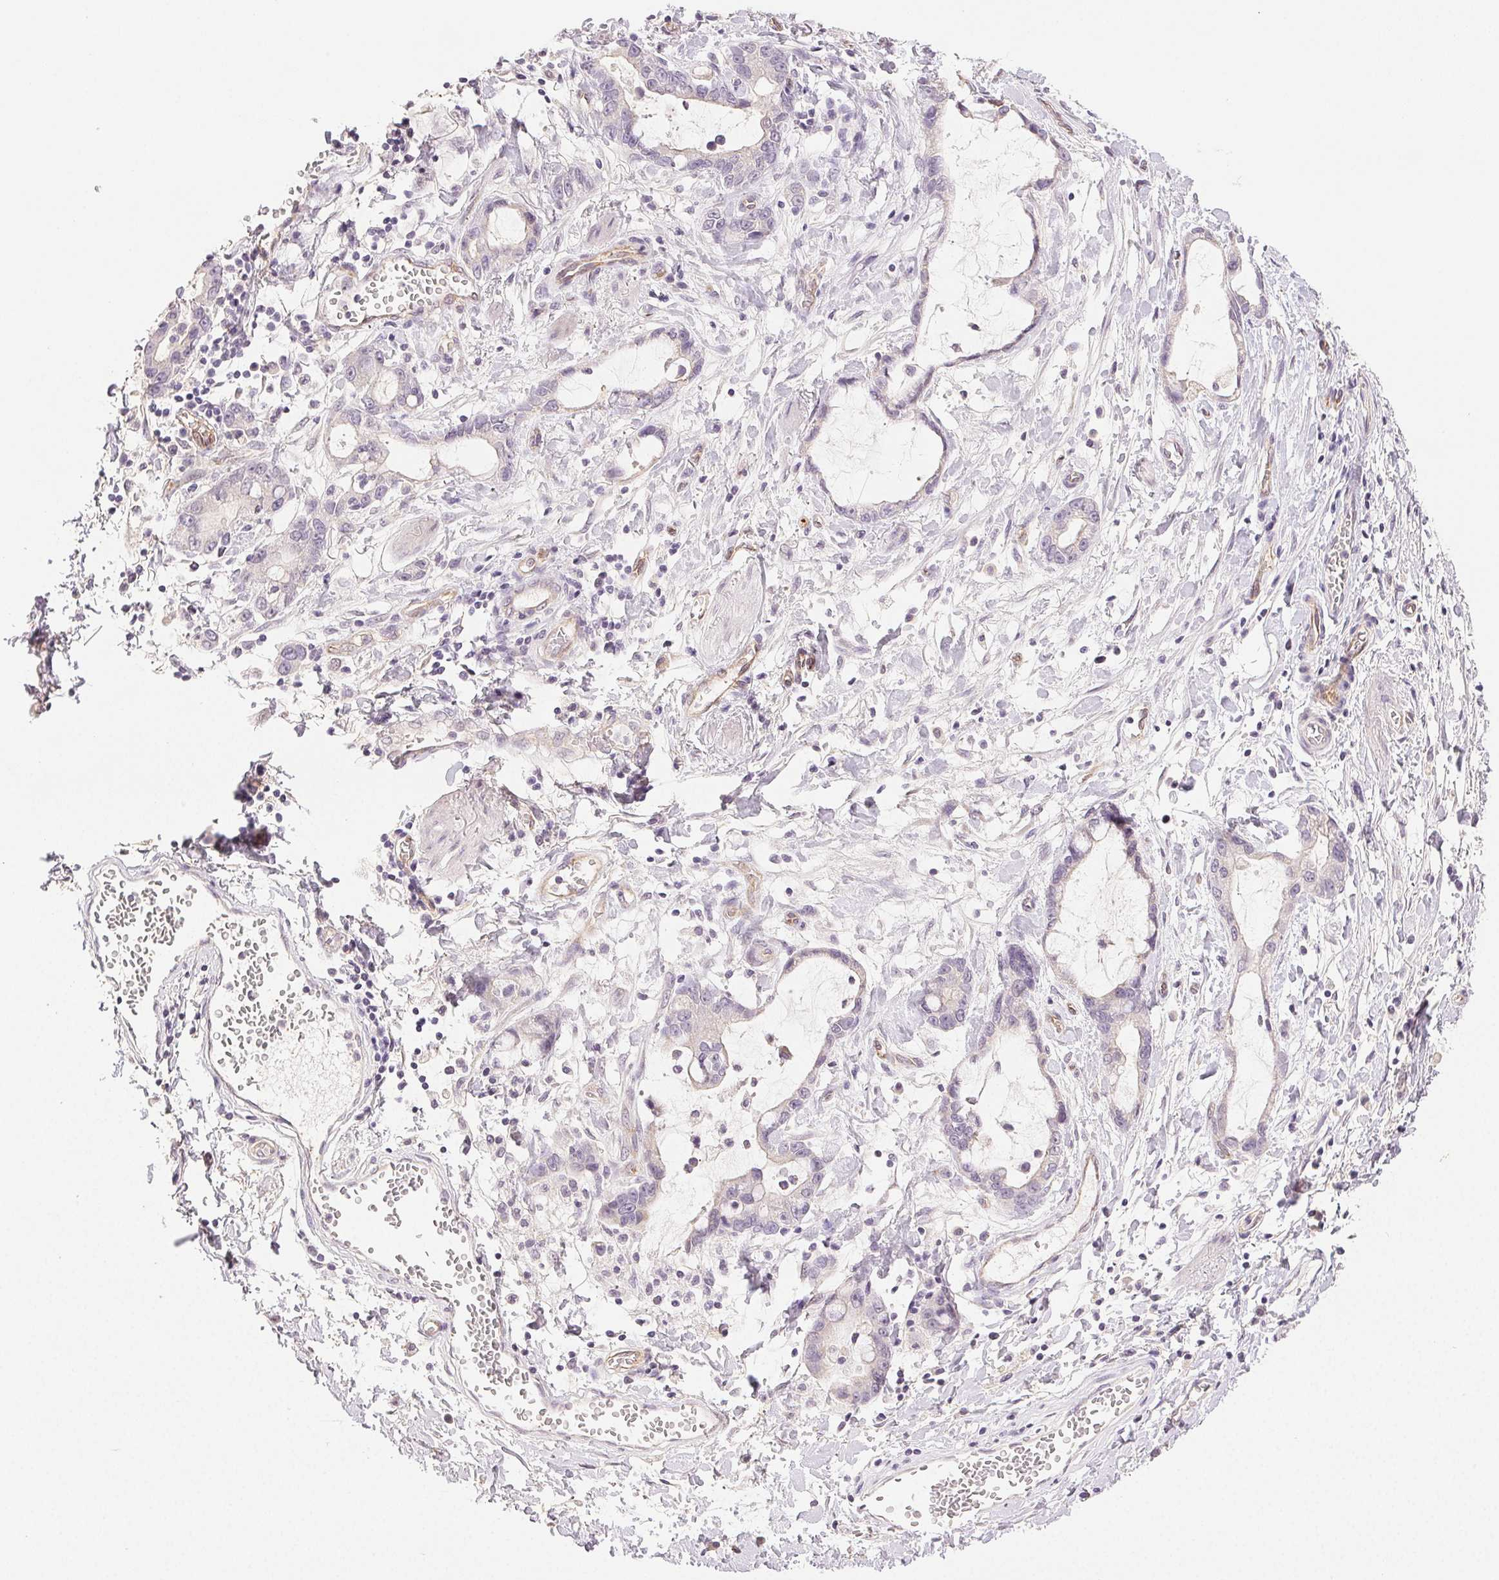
{"staining": {"intensity": "negative", "quantity": "none", "location": "none"}, "tissue": "stomach cancer", "cell_type": "Tumor cells", "image_type": "cancer", "snomed": [{"axis": "morphology", "description": "Adenocarcinoma, NOS"}, {"axis": "topography", "description": "Stomach"}], "caption": "DAB immunohistochemical staining of stomach adenocarcinoma exhibits no significant positivity in tumor cells.", "gene": "PLCB1", "patient": {"sex": "male", "age": 55}}